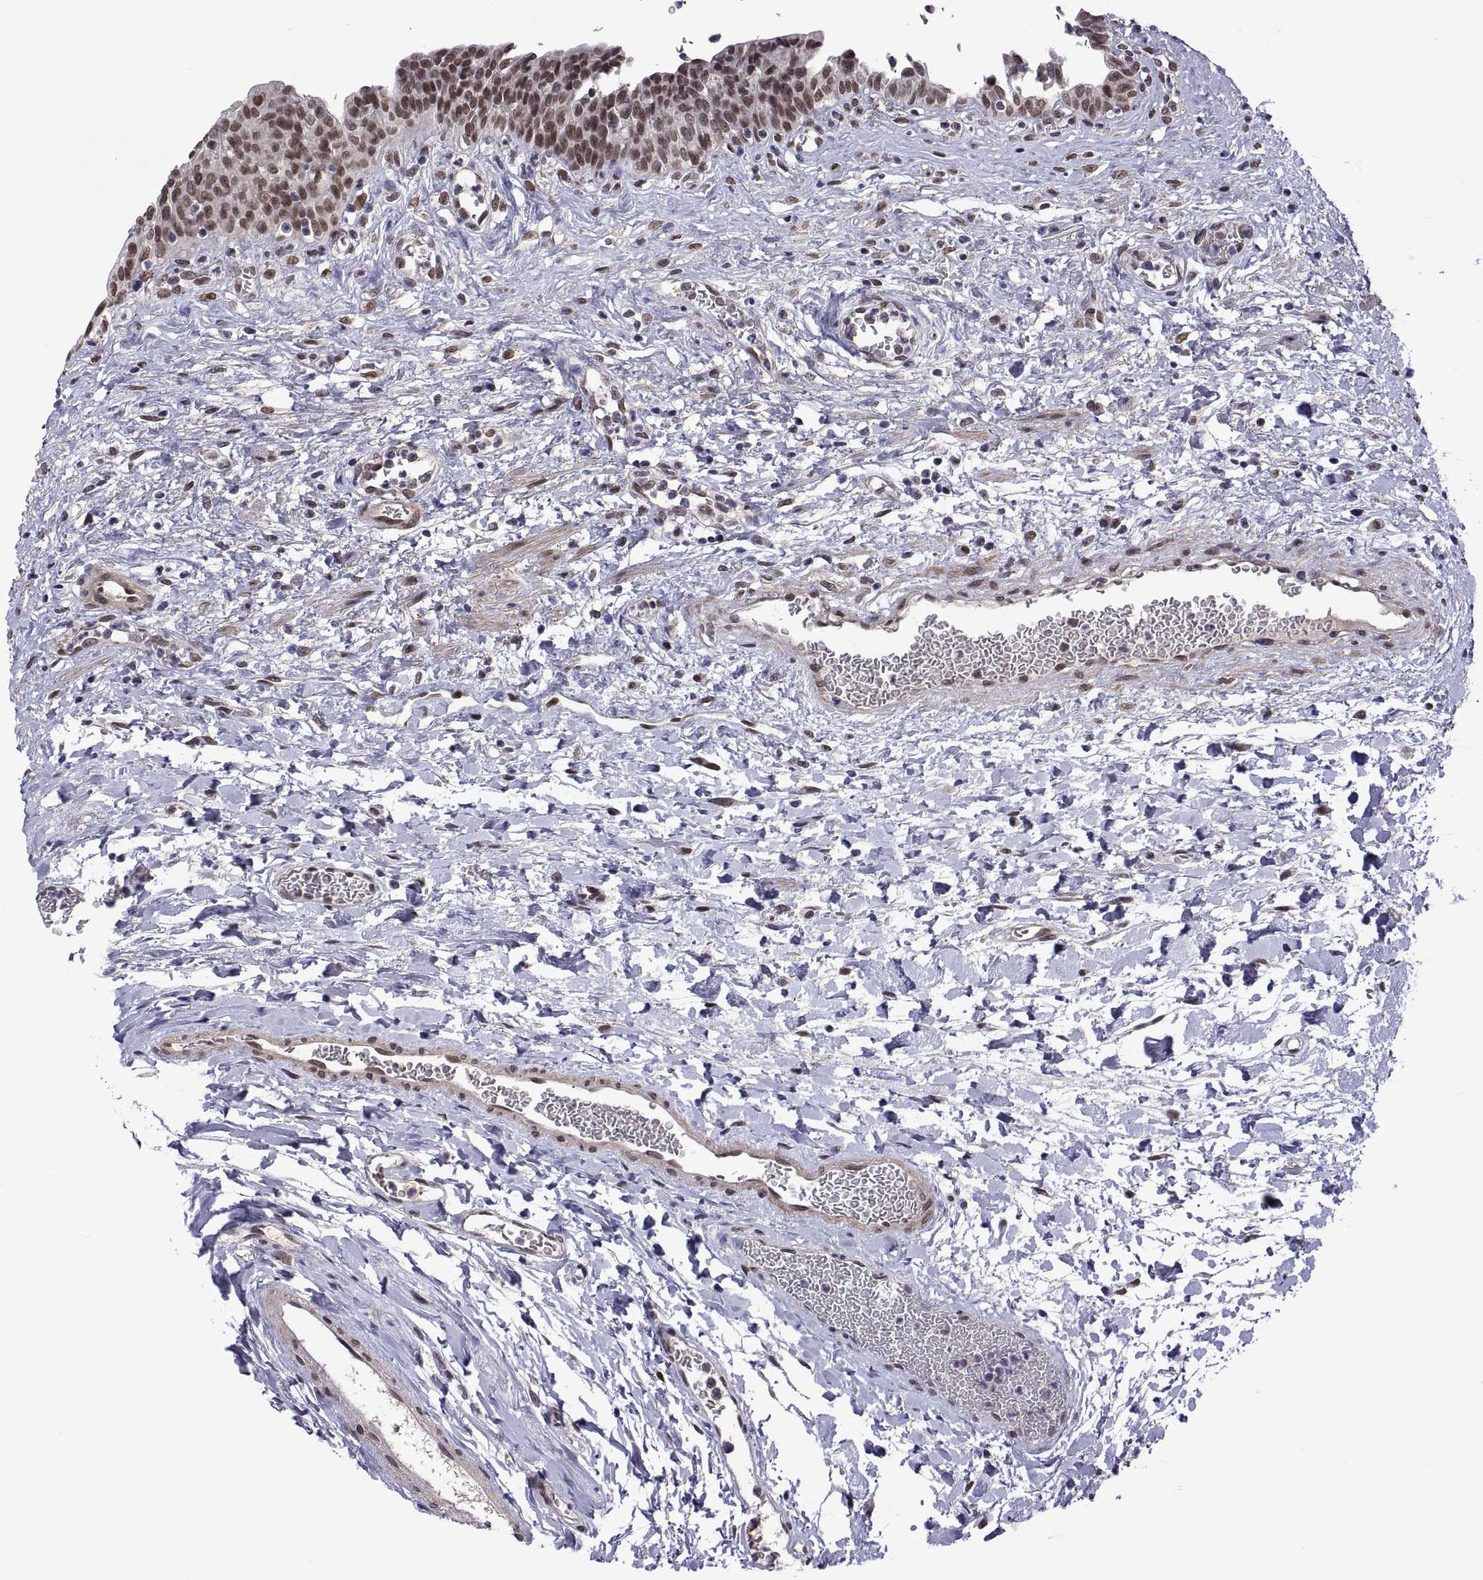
{"staining": {"intensity": "moderate", "quantity": ">75%", "location": "nuclear"}, "tissue": "urinary bladder", "cell_type": "Urothelial cells", "image_type": "normal", "snomed": [{"axis": "morphology", "description": "Normal tissue, NOS"}, {"axis": "topography", "description": "Urinary bladder"}], "caption": "Urothelial cells show medium levels of moderate nuclear staining in approximately >75% of cells in normal urinary bladder. (Brightfield microscopy of DAB IHC at high magnification).", "gene": "NR4A1", "patient": {"sex": "male", "age": 73}}